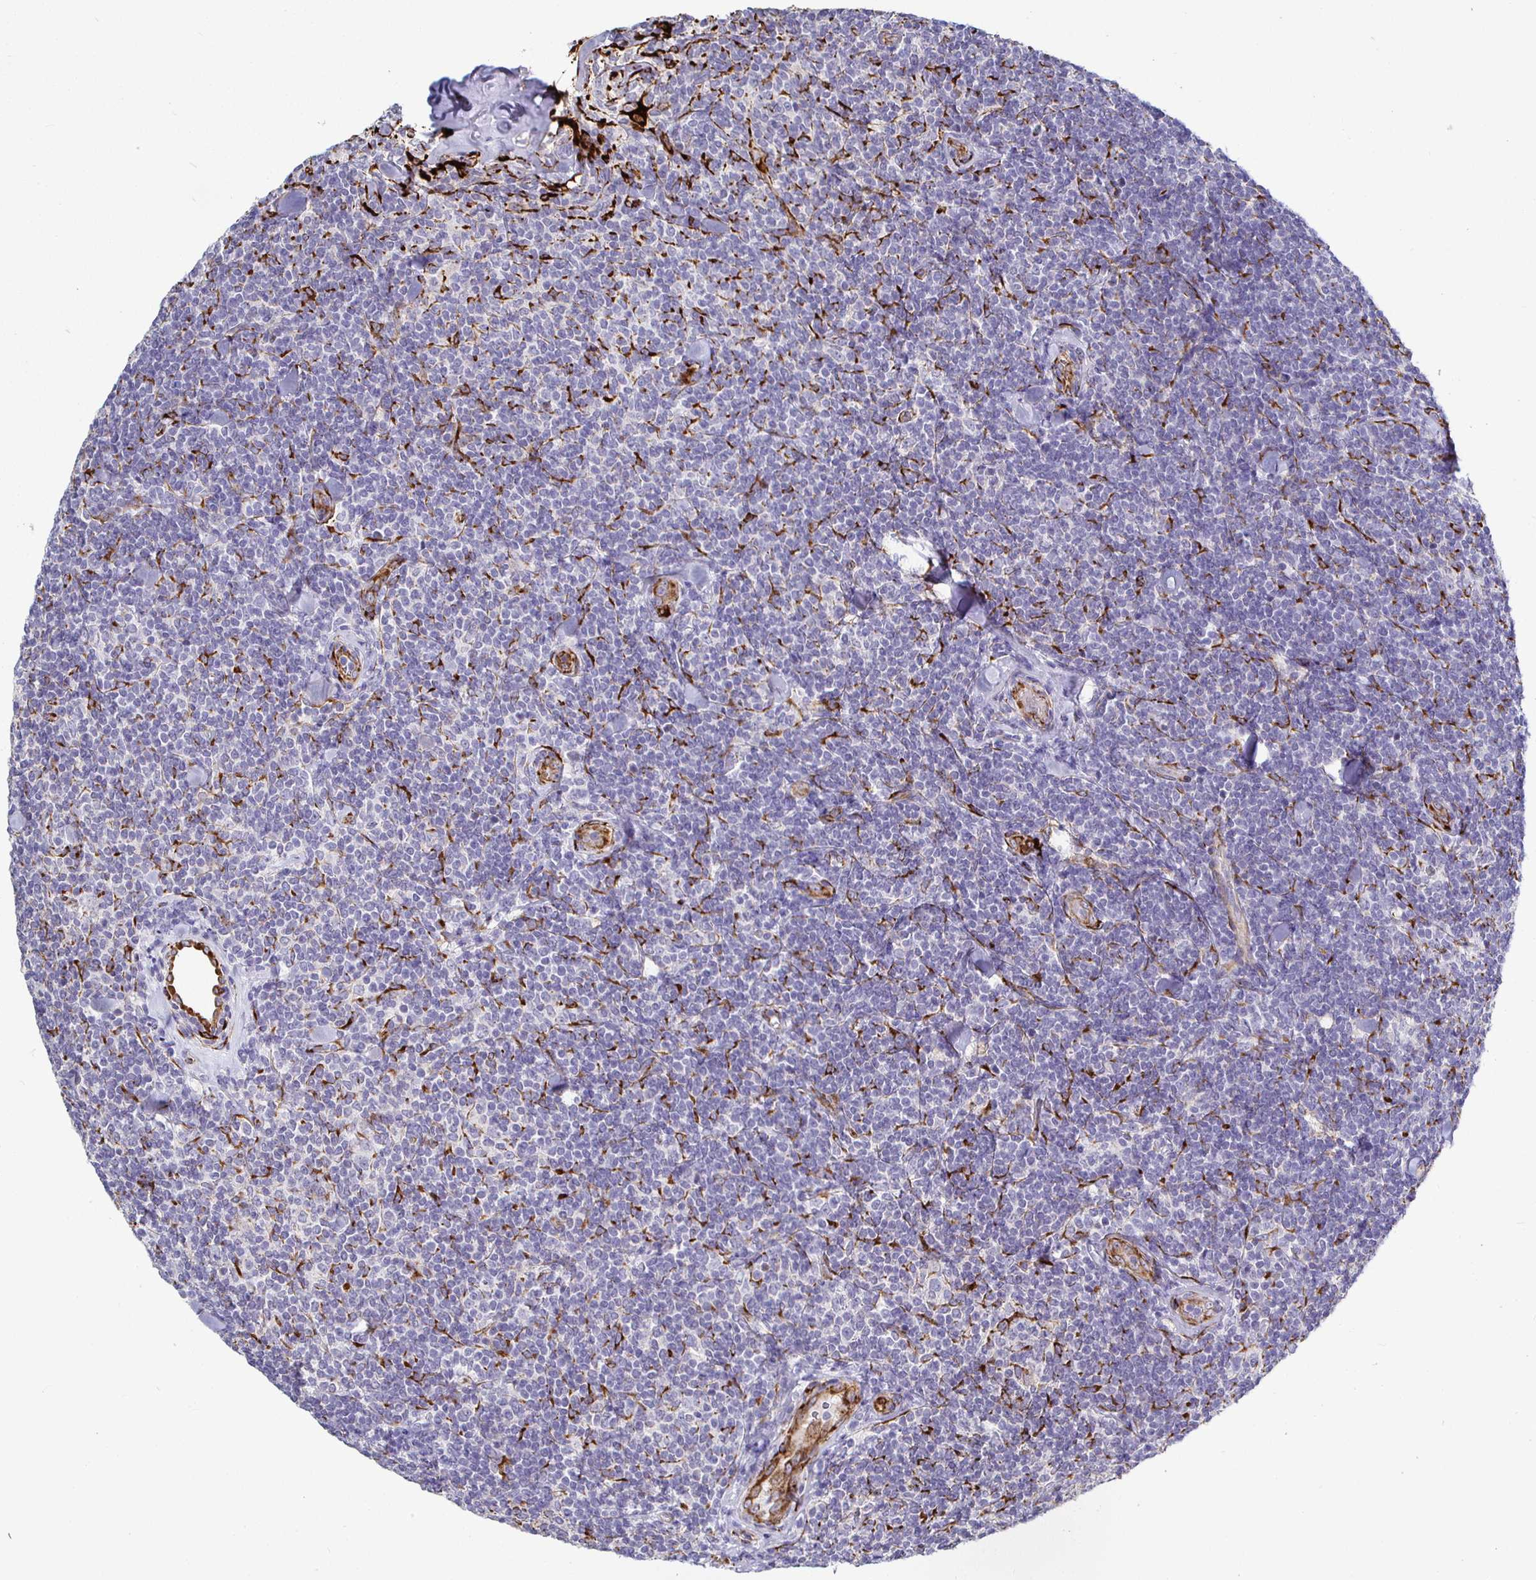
{"staining": {"intensity": "negative", "quantity": "none", "location": "none"}, "tissue": "lymphoma", "cell_type": "Tumor cells", "image_type": "cancer", "snomed": [{"axis": "morphology", "description": "Malignant lymphoma, non-Hodgkin's type, Low grade"}, {"axis": "topography", "description": "Lymph node"}], "caption": "The micrograph reveals no significant staining in tumor cells of lymphoma.", "gene": "P4HA2", "patient": {"sex": "female", "age": 56}}